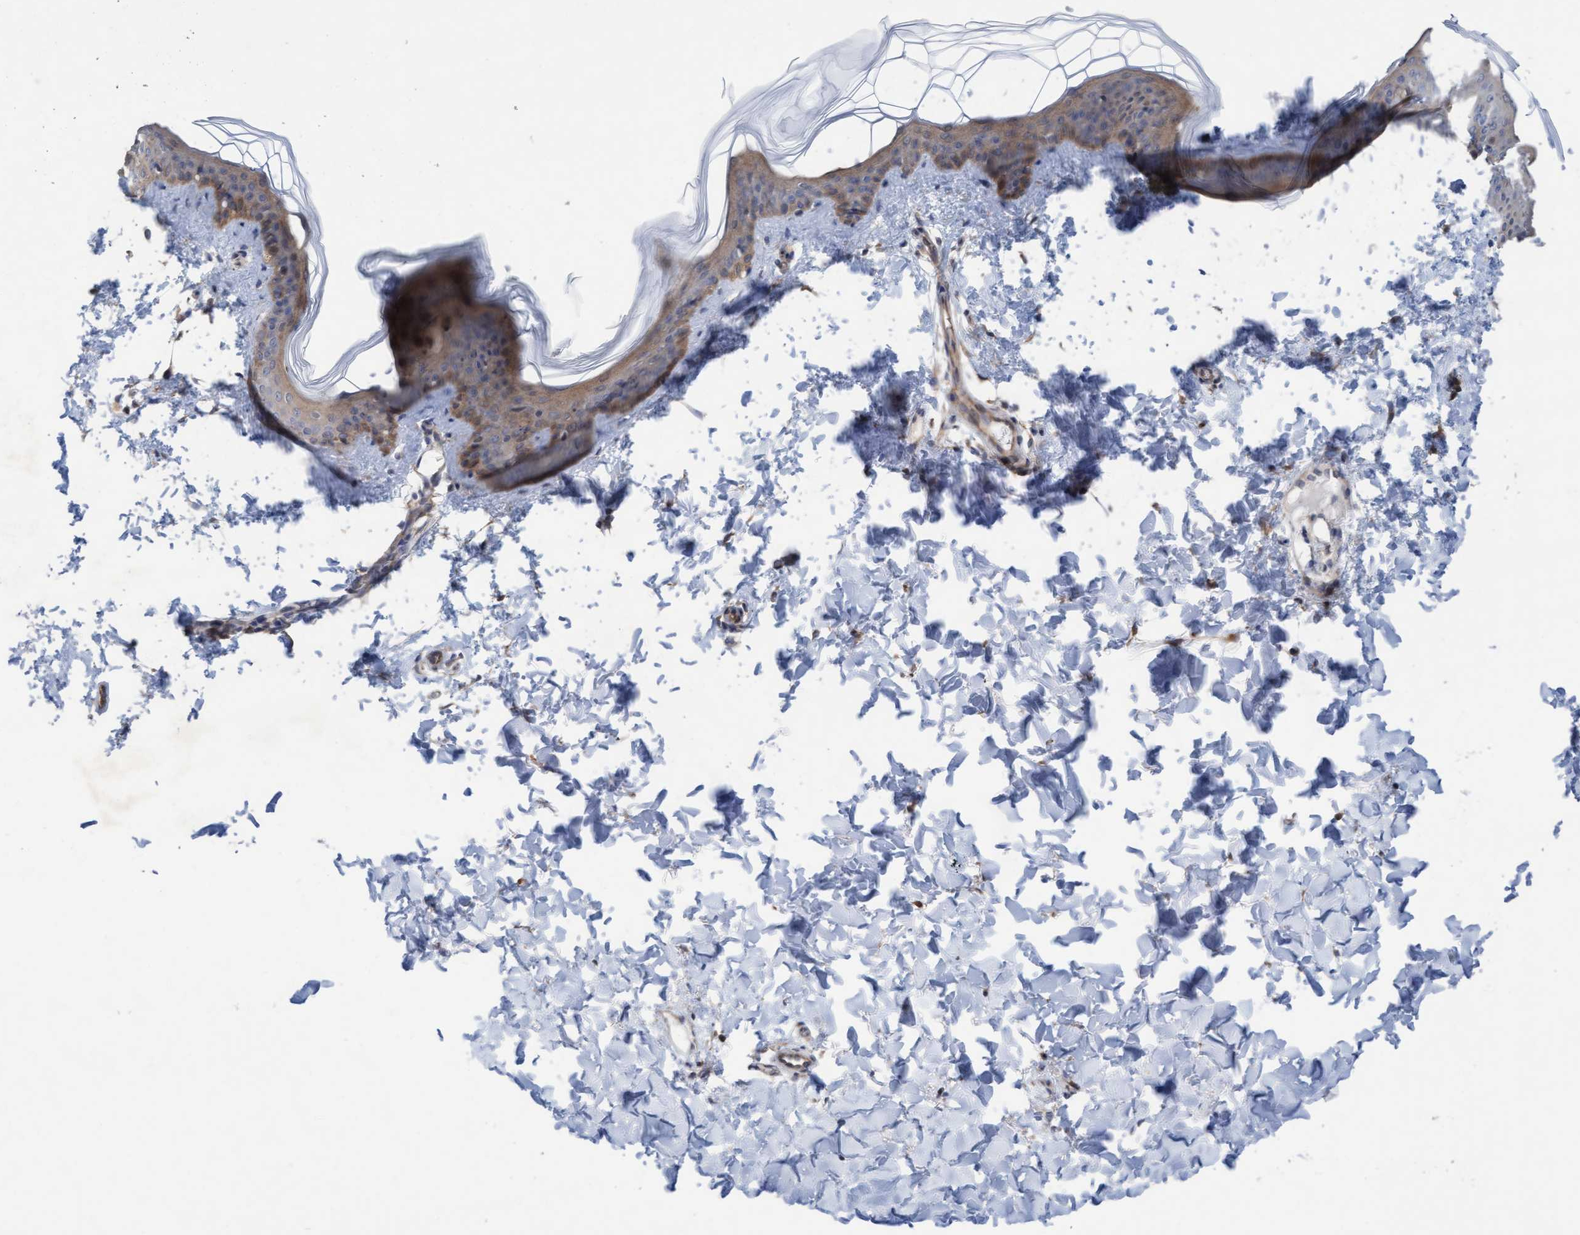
{"staining": {"intensity": "weak", "quantity": ">75%", "location": "cytoplasmic/membranous"}, "tissue": "skin", "cell_type": "Keratinocytes", "image_type": "normal", "snomed": [{"axis": "morphology", "description": "Normal tissue, NOS"}, {"axis": "topography", "description": "Skin"}], "caption": "A brown stain labels weak cytoplasmic/membranous staining of a protein in keratinocytes of normal skin. (DAB (3,3'-diaminobenzidine) = brown stain, brightfield microscopy at high magnification).", "gene": "PLCD1", "patient": {"sex": "female", "age": 17}}